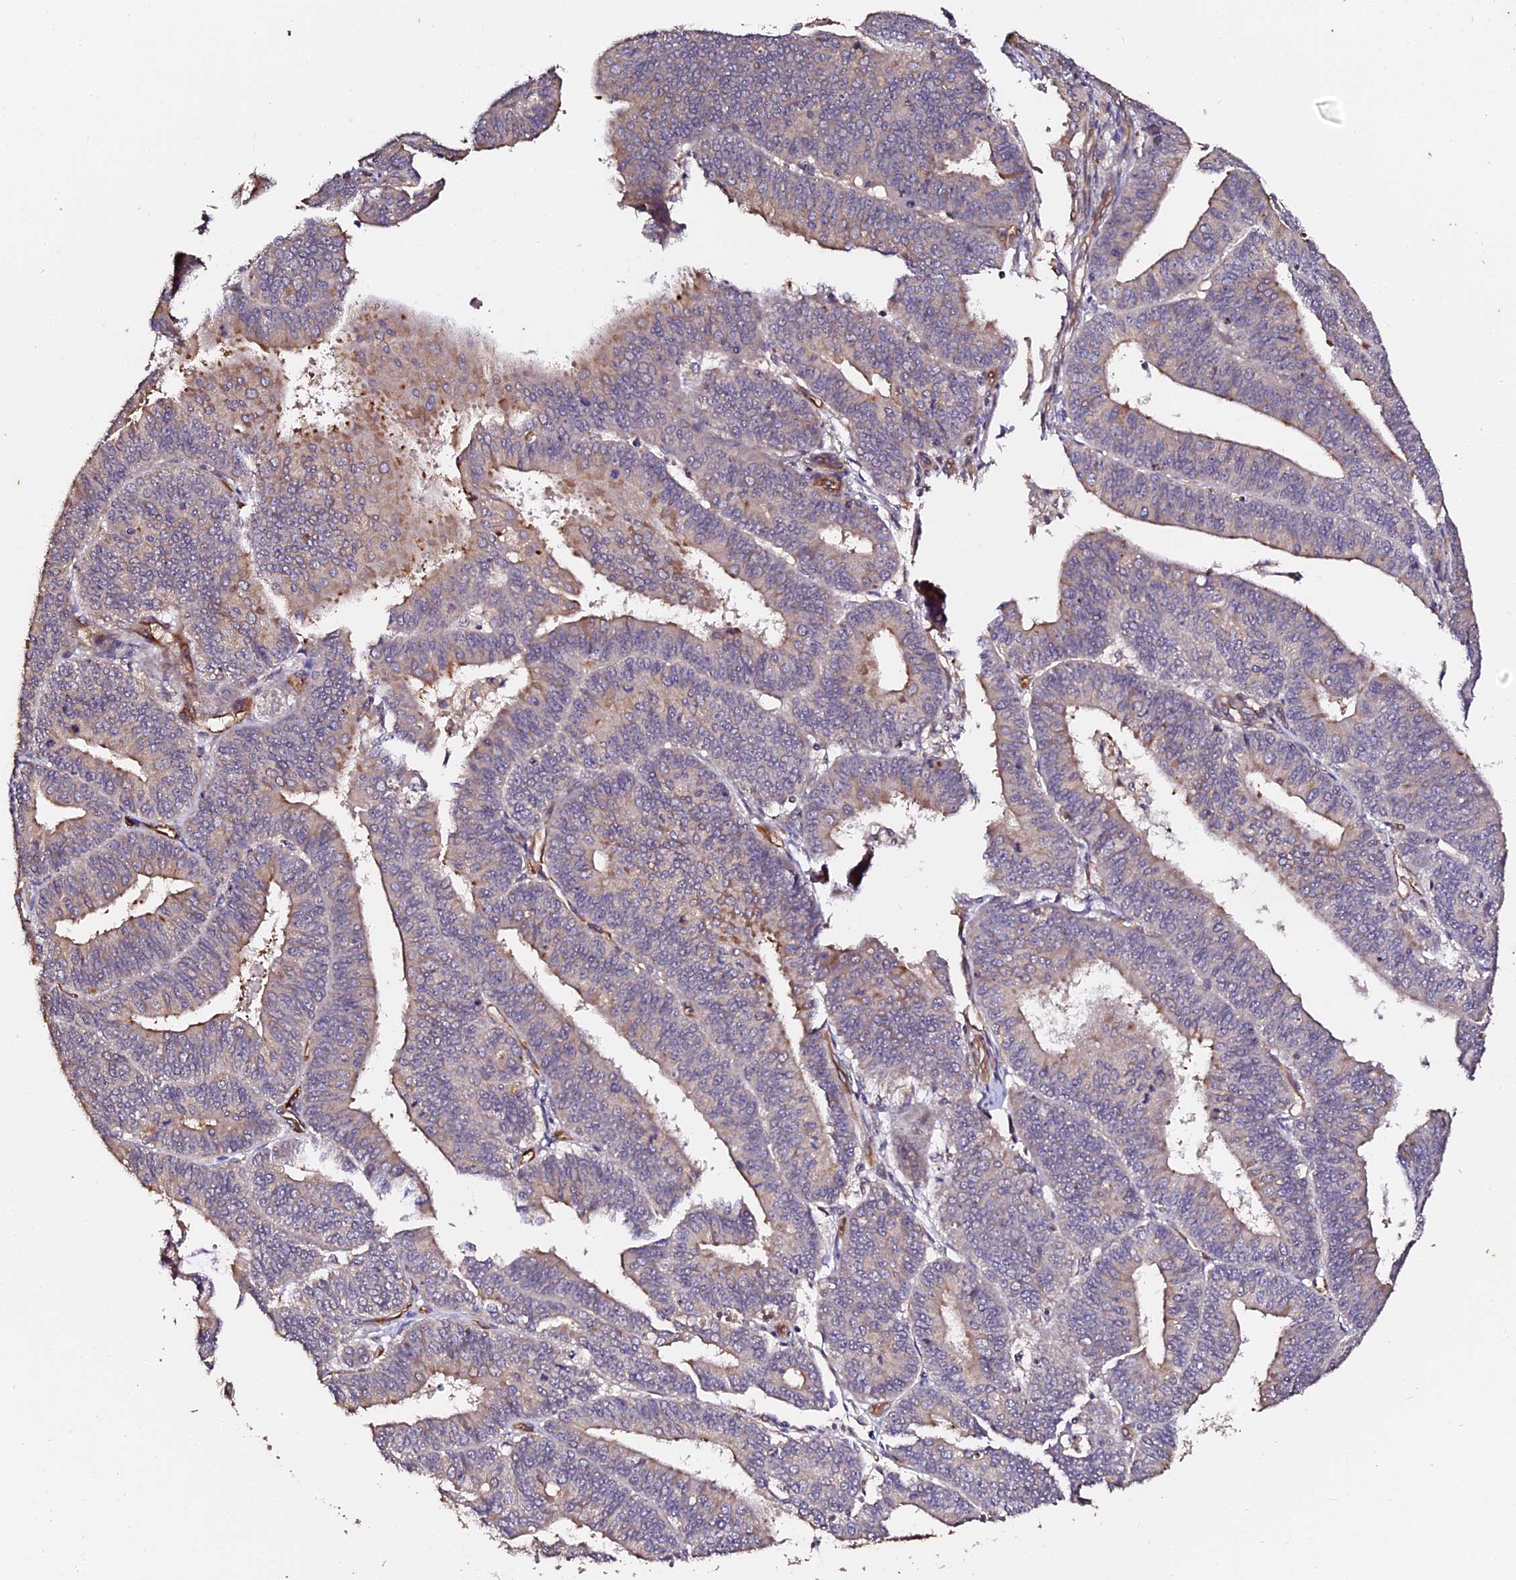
{"staining": {"intensity": "weak", "quantity": "<25%", "location": "cytoplasmic/membranous"}, "tissue": "endometrial cancer", "cell_type": "Tumor cells", "image_type": "cancer", "snomed": [{"axis": "morphology", "description": "Adenocarcinoma, NOS"}, {"axis": "topography", "description": "Endometrium"}], "caption": "High magnification brightfield microscopy of endometrial adenocarcinoma stained with DAB (brown) and counterstained with hematoxylin (blue): tumor cells show no significant positivity.", "gene": "TDO2", "patient": {"sex": "female", "age": 73}}